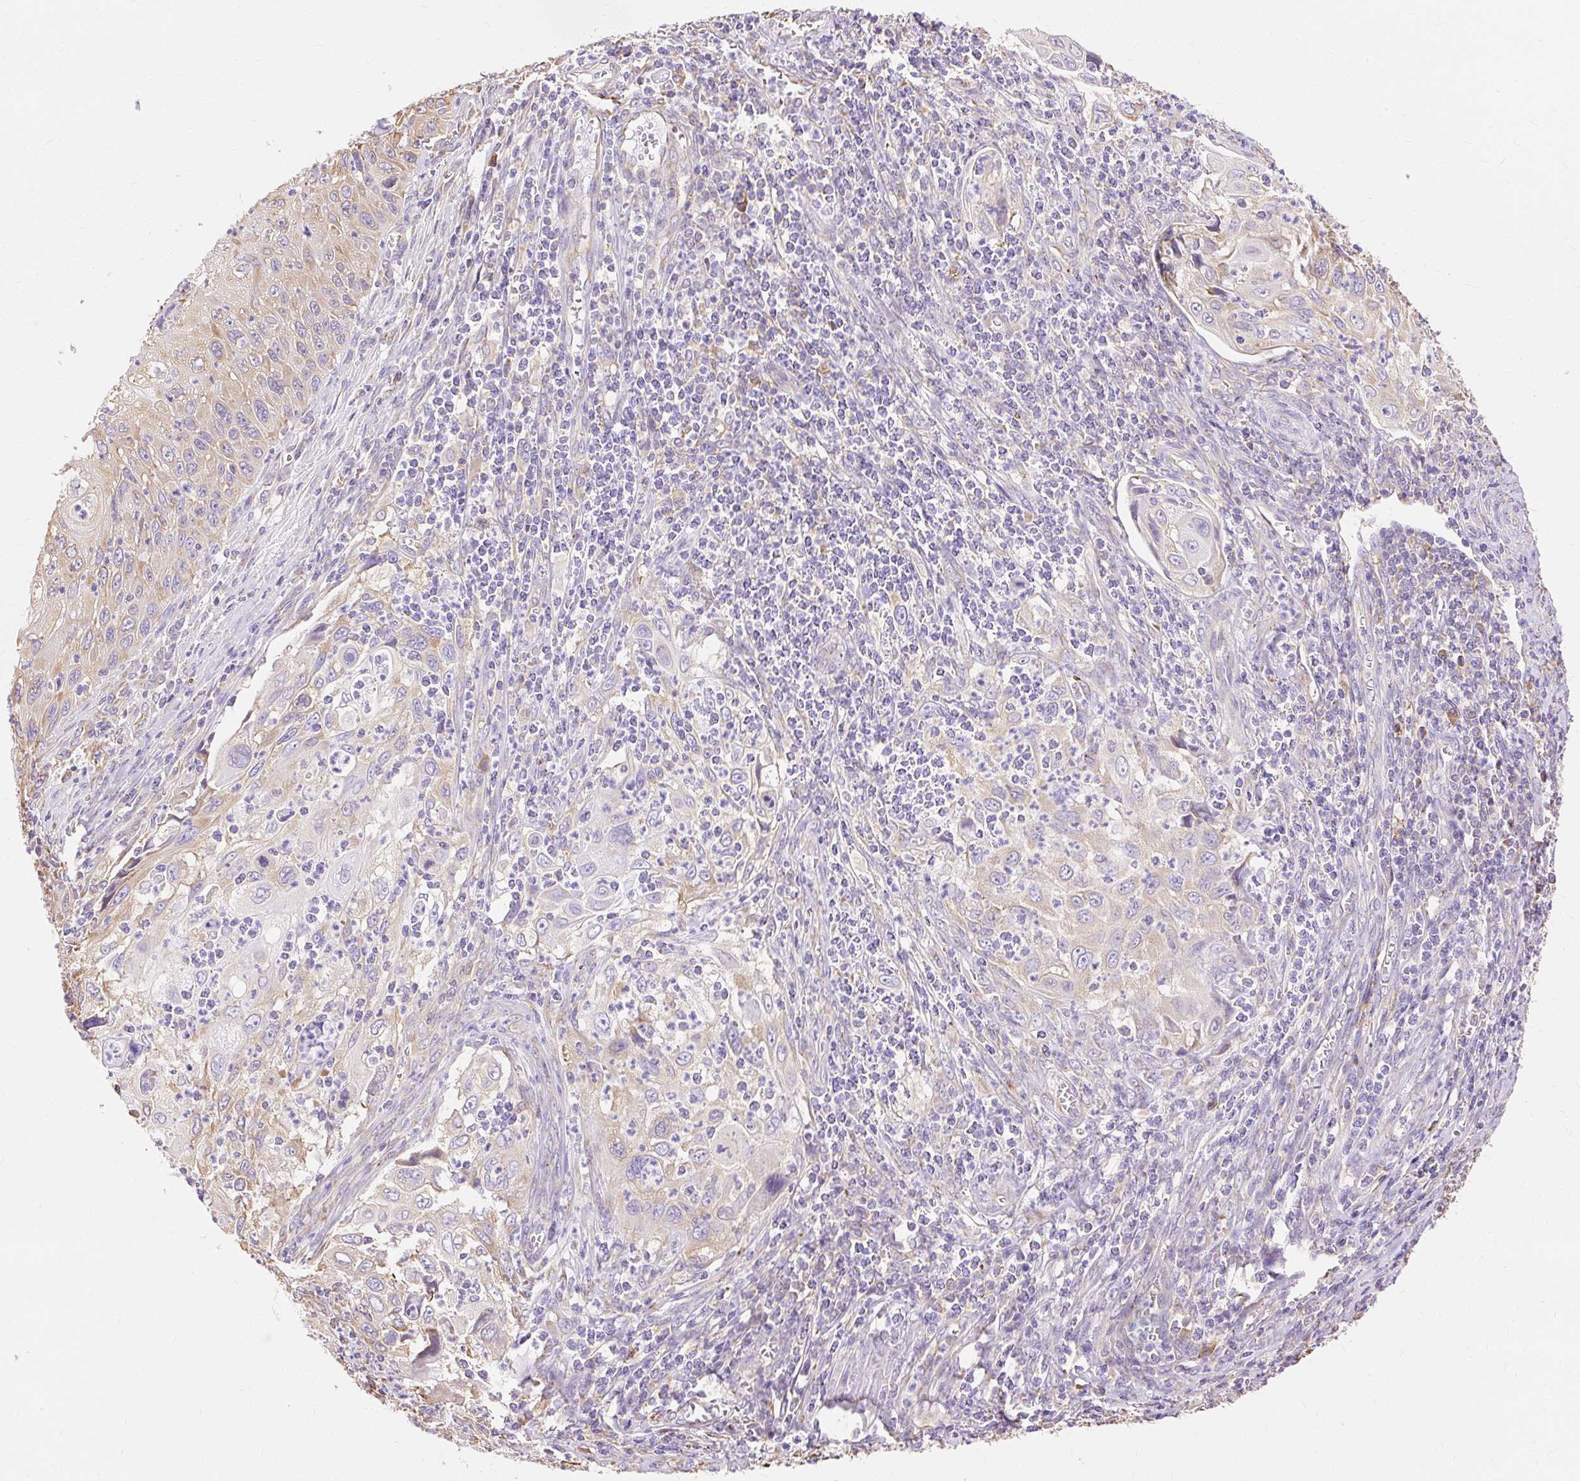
{"staining": {"intensity": "negative", "quantity": "none", "location": "none"}, "tissue": "cervical cancer", "cell_type": "Tumor cells", "image_type": "cancer", "snomed": [{"axis": "morphology", "description": "Squamous cell carcinoma, NOS"}, {"axis": "topography", "description": "Cervix"}], "caption": "Immunohistochemical staining of squamous cell carcinoma (cervical) demonstrates no significant staining in tumor cells.", "gene": "RPS17", "patient": {"sex": "female", "age": 70}}